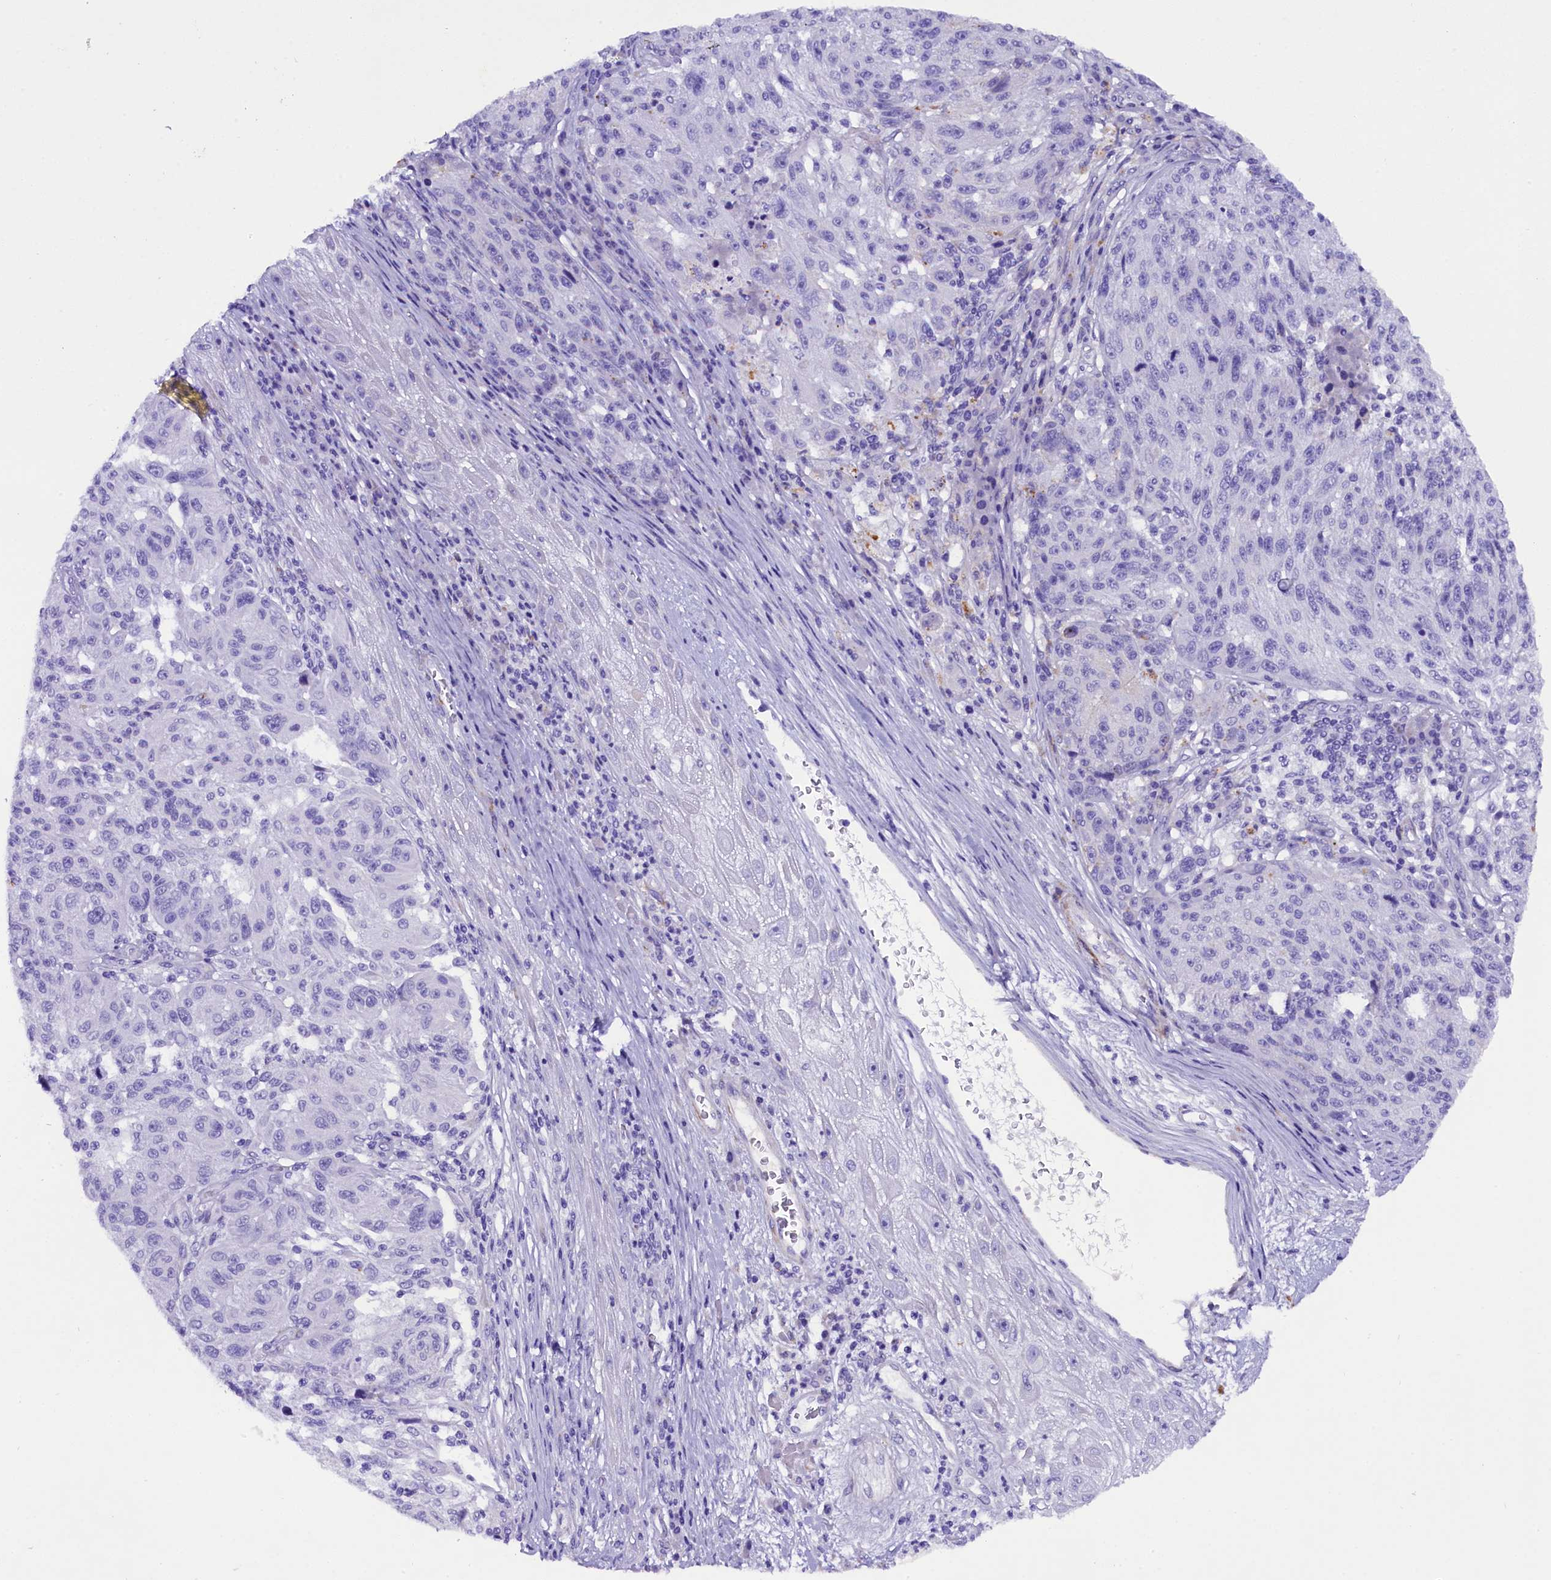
{"staining": {"intensity": "negative", "quantity": "none", "location": "none"}, "tissue": "melanoma", "cell_type": "Tumor cells", "image_type": "cancer", "snomed": [{"axis": "morphology", "description": "Malignant melanoma, NOS"}, {"axis": "topography", "description": "Skin"}], "caption": "There is no significant staining in tumor cells of melanoma.", "gene": "SOD3", "patient": {"sex": "male", "age": 53}}